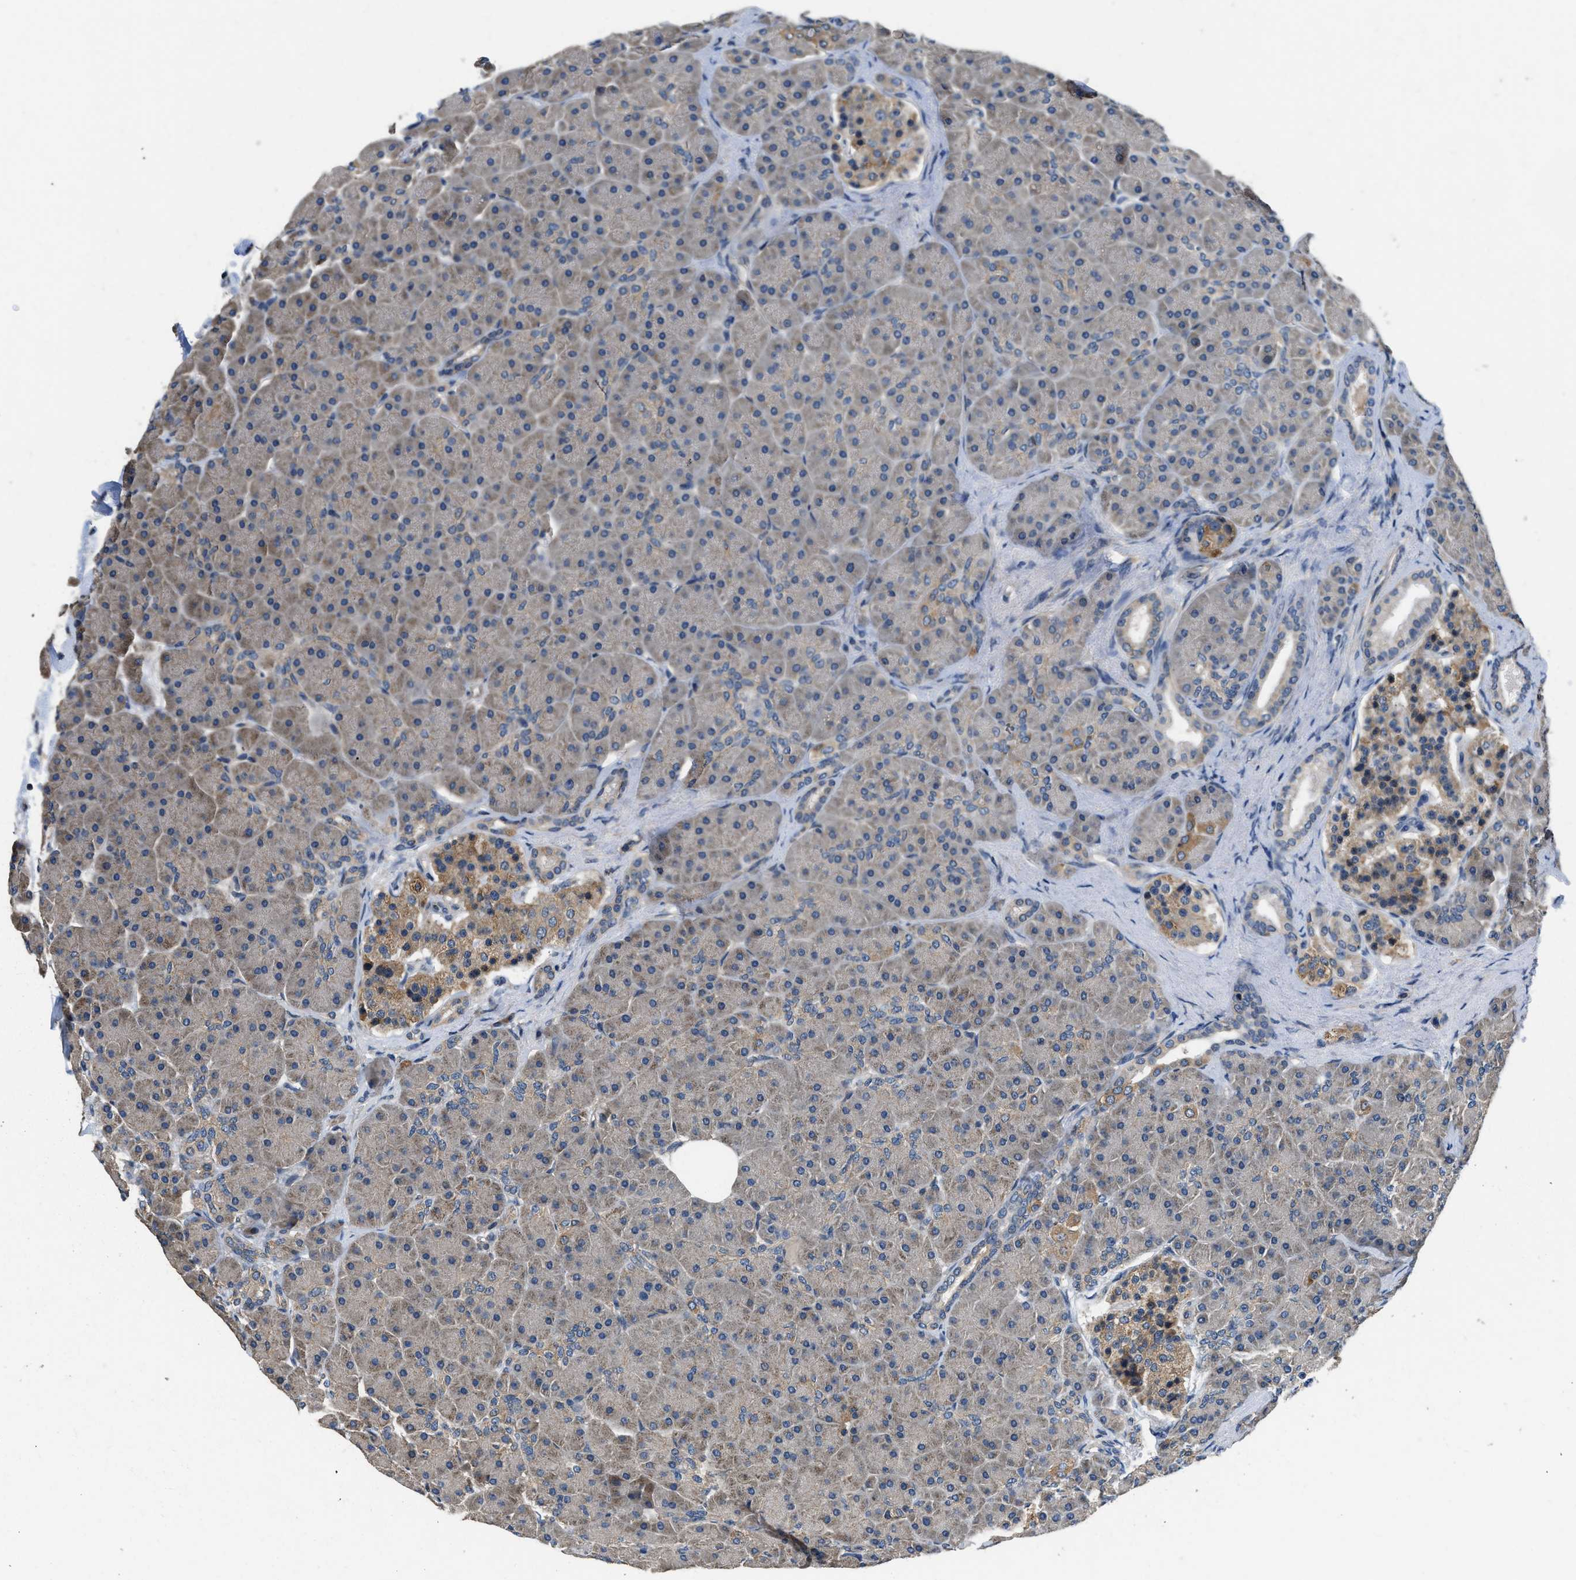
{"staining": {"intensity": "weak", "quantity": "25%-75%", "location": "cytoplasmic/membranous"}, "tissue": "pancreas", "cell_type": "Exocrine glandular cells", "image_type": "normal", "snomed": [{"axis": "morphology", "description": "Normal tissue, NOS"}, {"axis": "topography", "description": "Pancreas"}], "caption": "Human pancreas stained with a brown dye shows weak cytoplasmic/membranous positive expression in about 25%-75% of exocrine glandular cells.", "gene": "SSH2", "patient": {"sex": "male", "age": 66}}